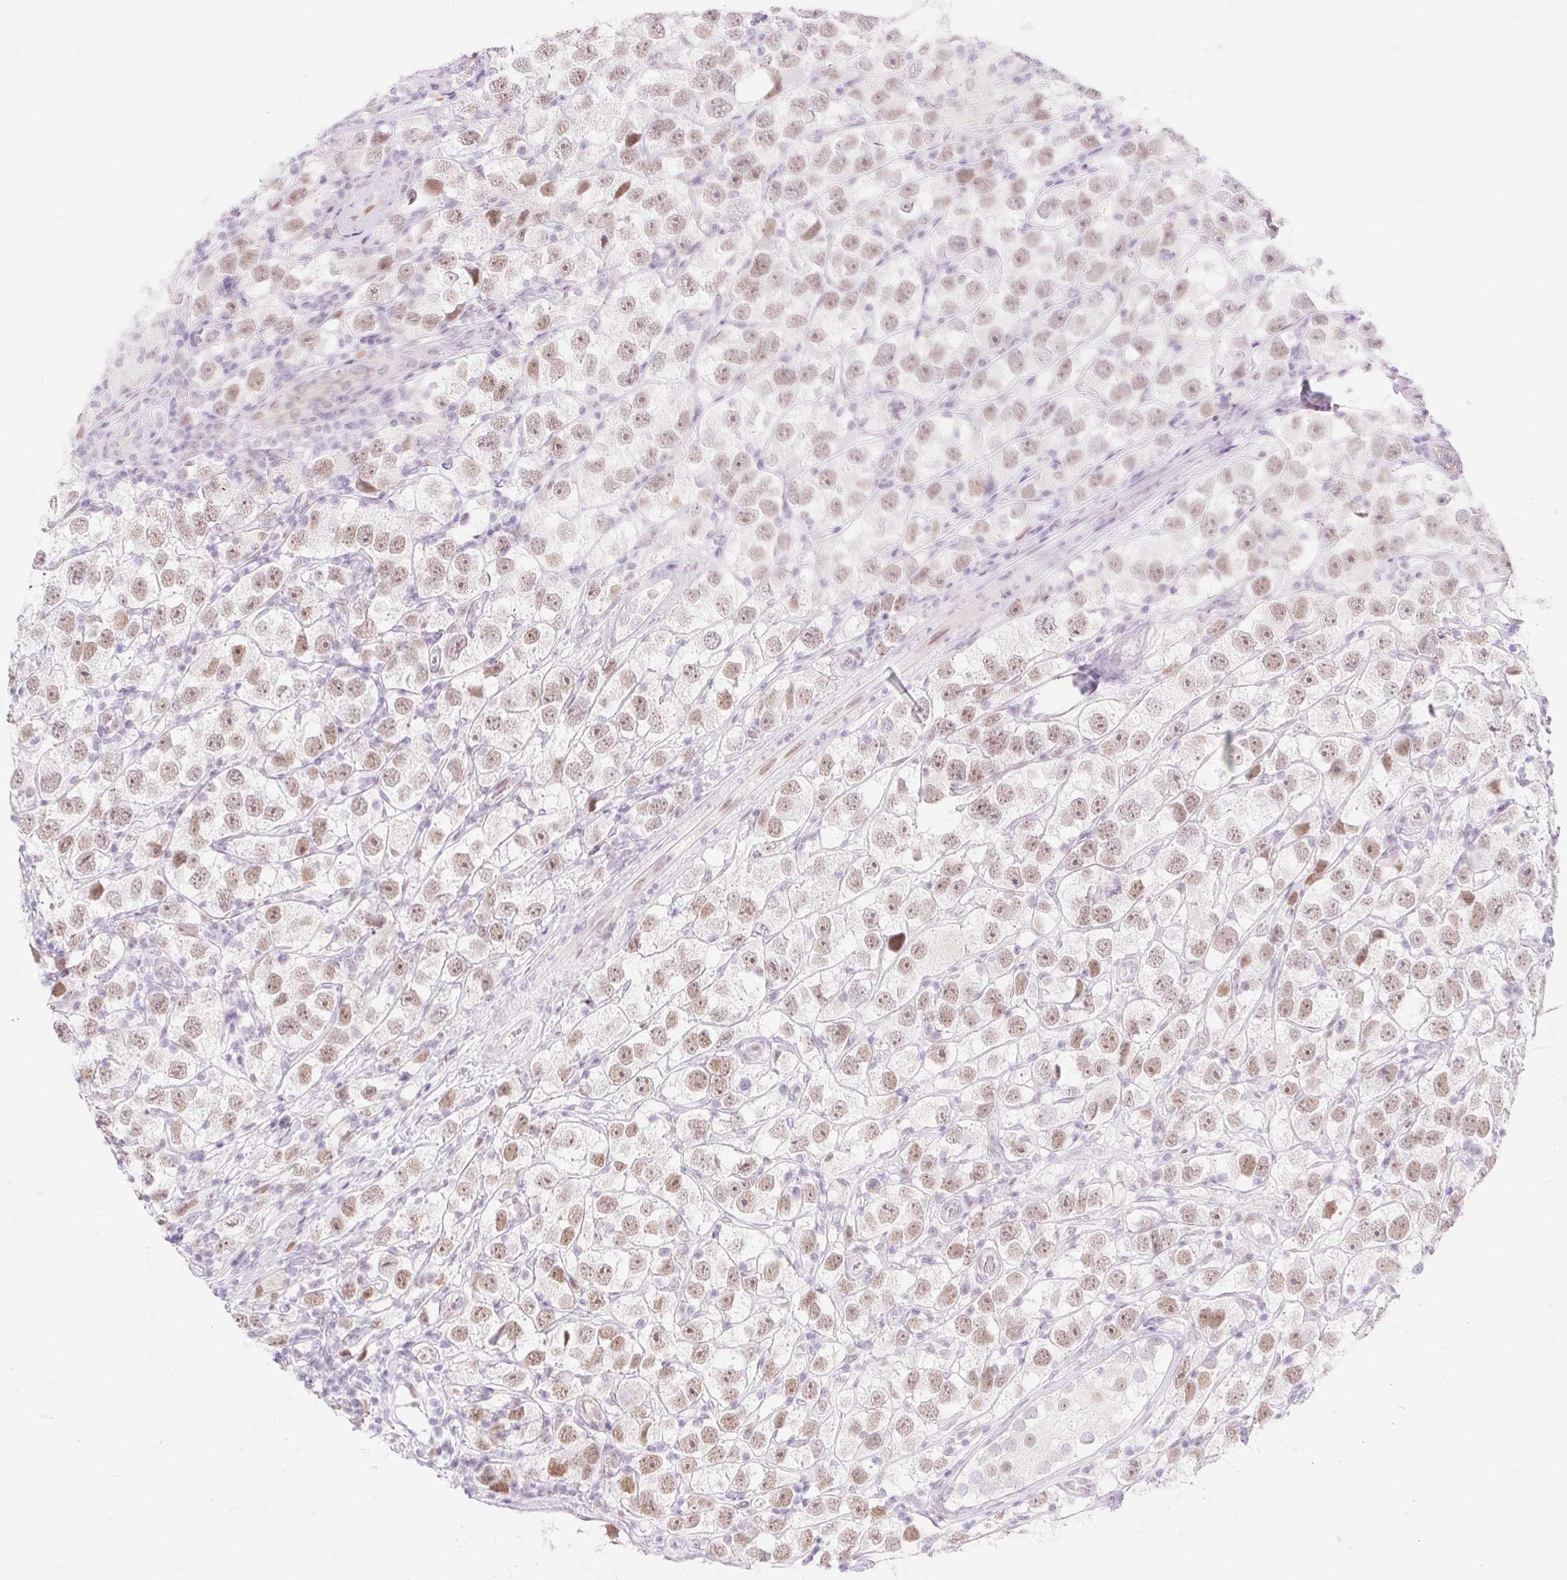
{"staining": {"intensity": "moderate", "quantity": ">75%", "location": "nuclear"}, "tissue": "testis cancer", "cell_type": "Tumor cells", "image_type": "cancer", "snomed": [{"axis": "morphology", "description": "Seminoma, NOS"}, {"axis": "topography", "description": "Testis"}], "caption": "Tumor cells reveal medium levels of moderate nuclear positivity in approximately >75% of cells in human testis seminoma.", "gene": "H2BW1", "patient": {"sex": "male", "age": 26}}